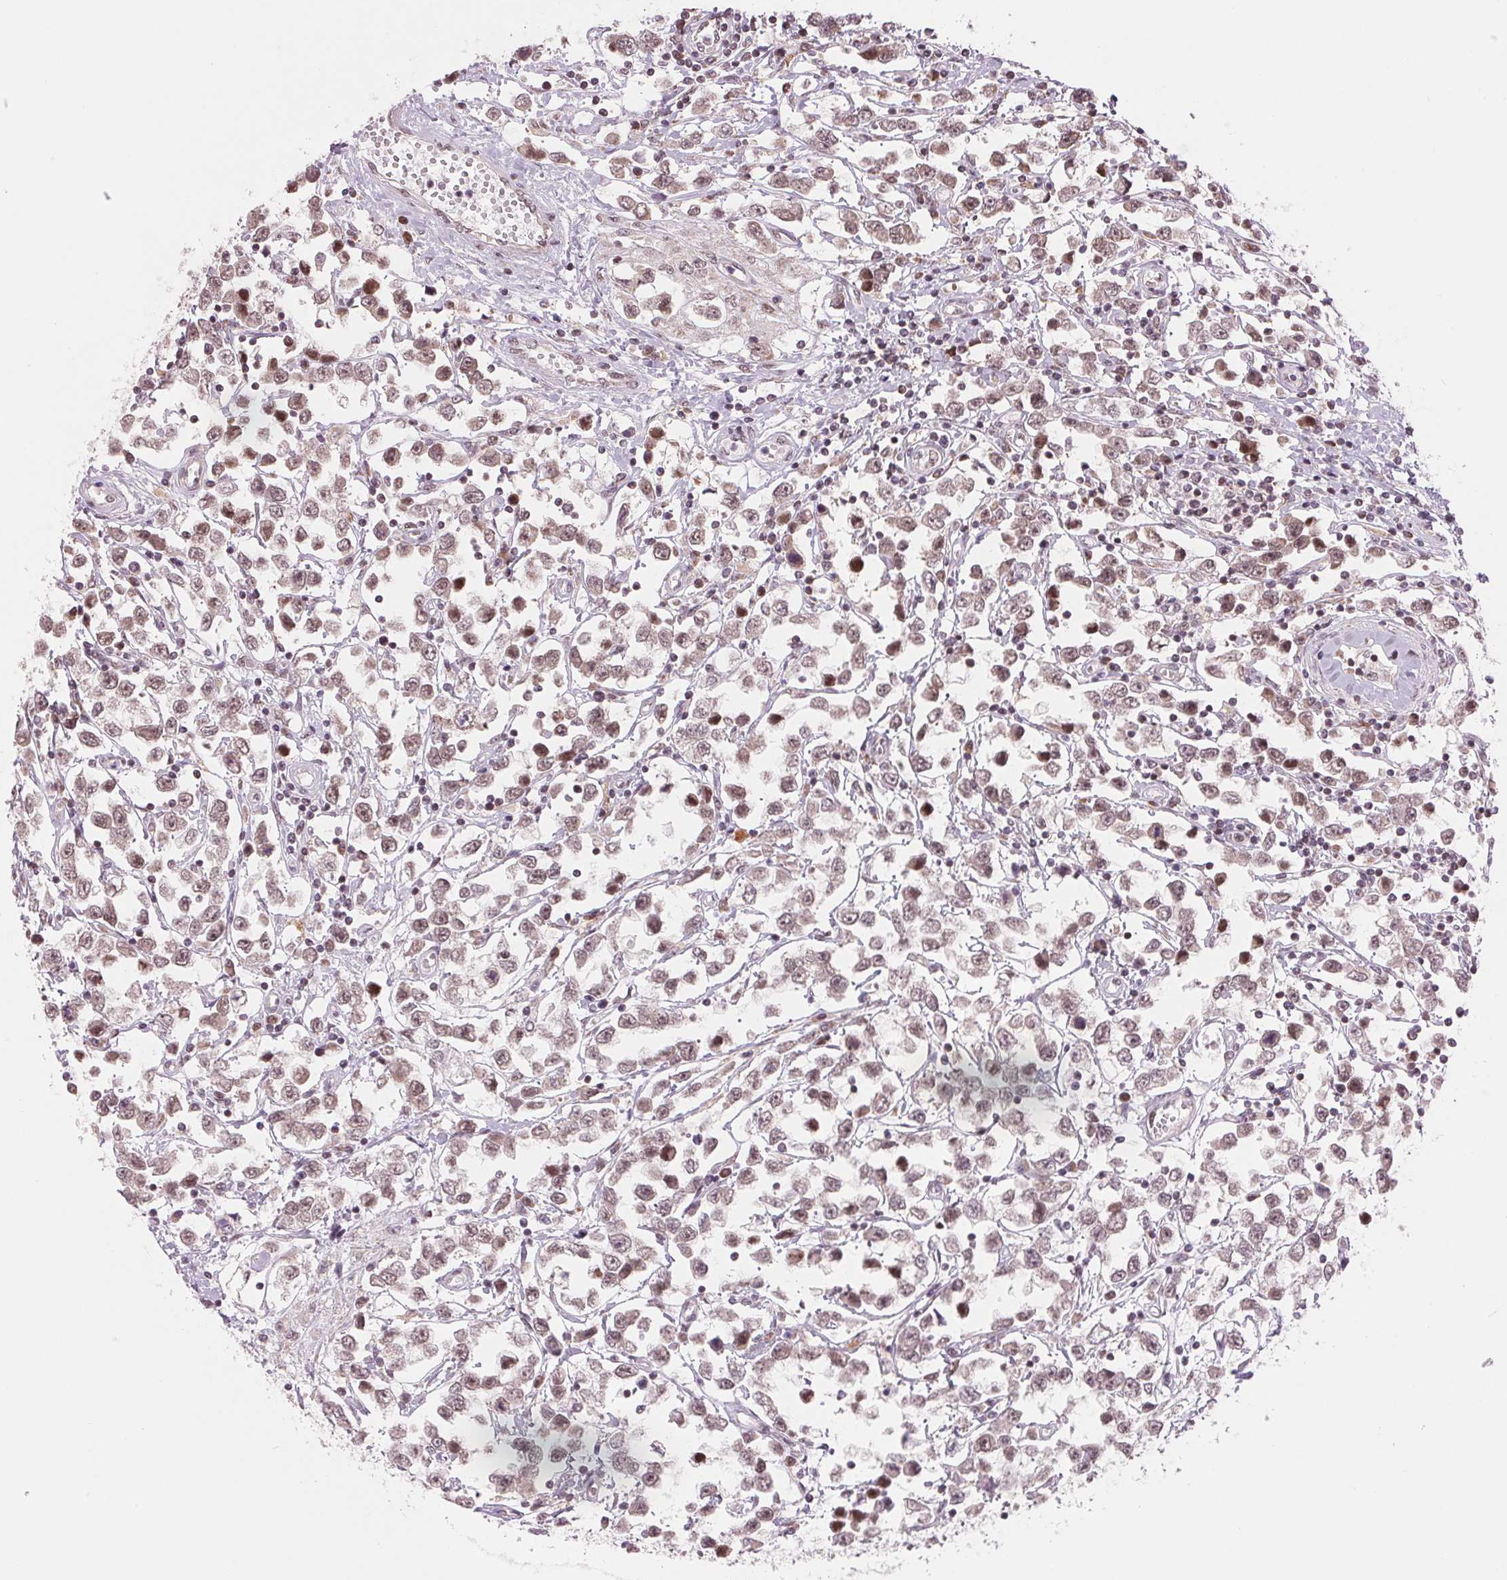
{"staining": {"intensity": "weak", "quantity": ">75%", "location": "nuclear"}, "tissue": "testis cancer", "cell_type": "Tumor cells", "image_type": "cancer", "snomed": [{"axis": "morphology", "description": "Seminoma, NOS"}, {"axis": "topography", "description": "Testis"}], "caption": "Weak nuclear expression for a protein is appreciated in approximately >75% of tumor cells of testis seminoma using IHC.", "gene": "ARHGAP32", "patient": {"sex": "male", "age": 34}}